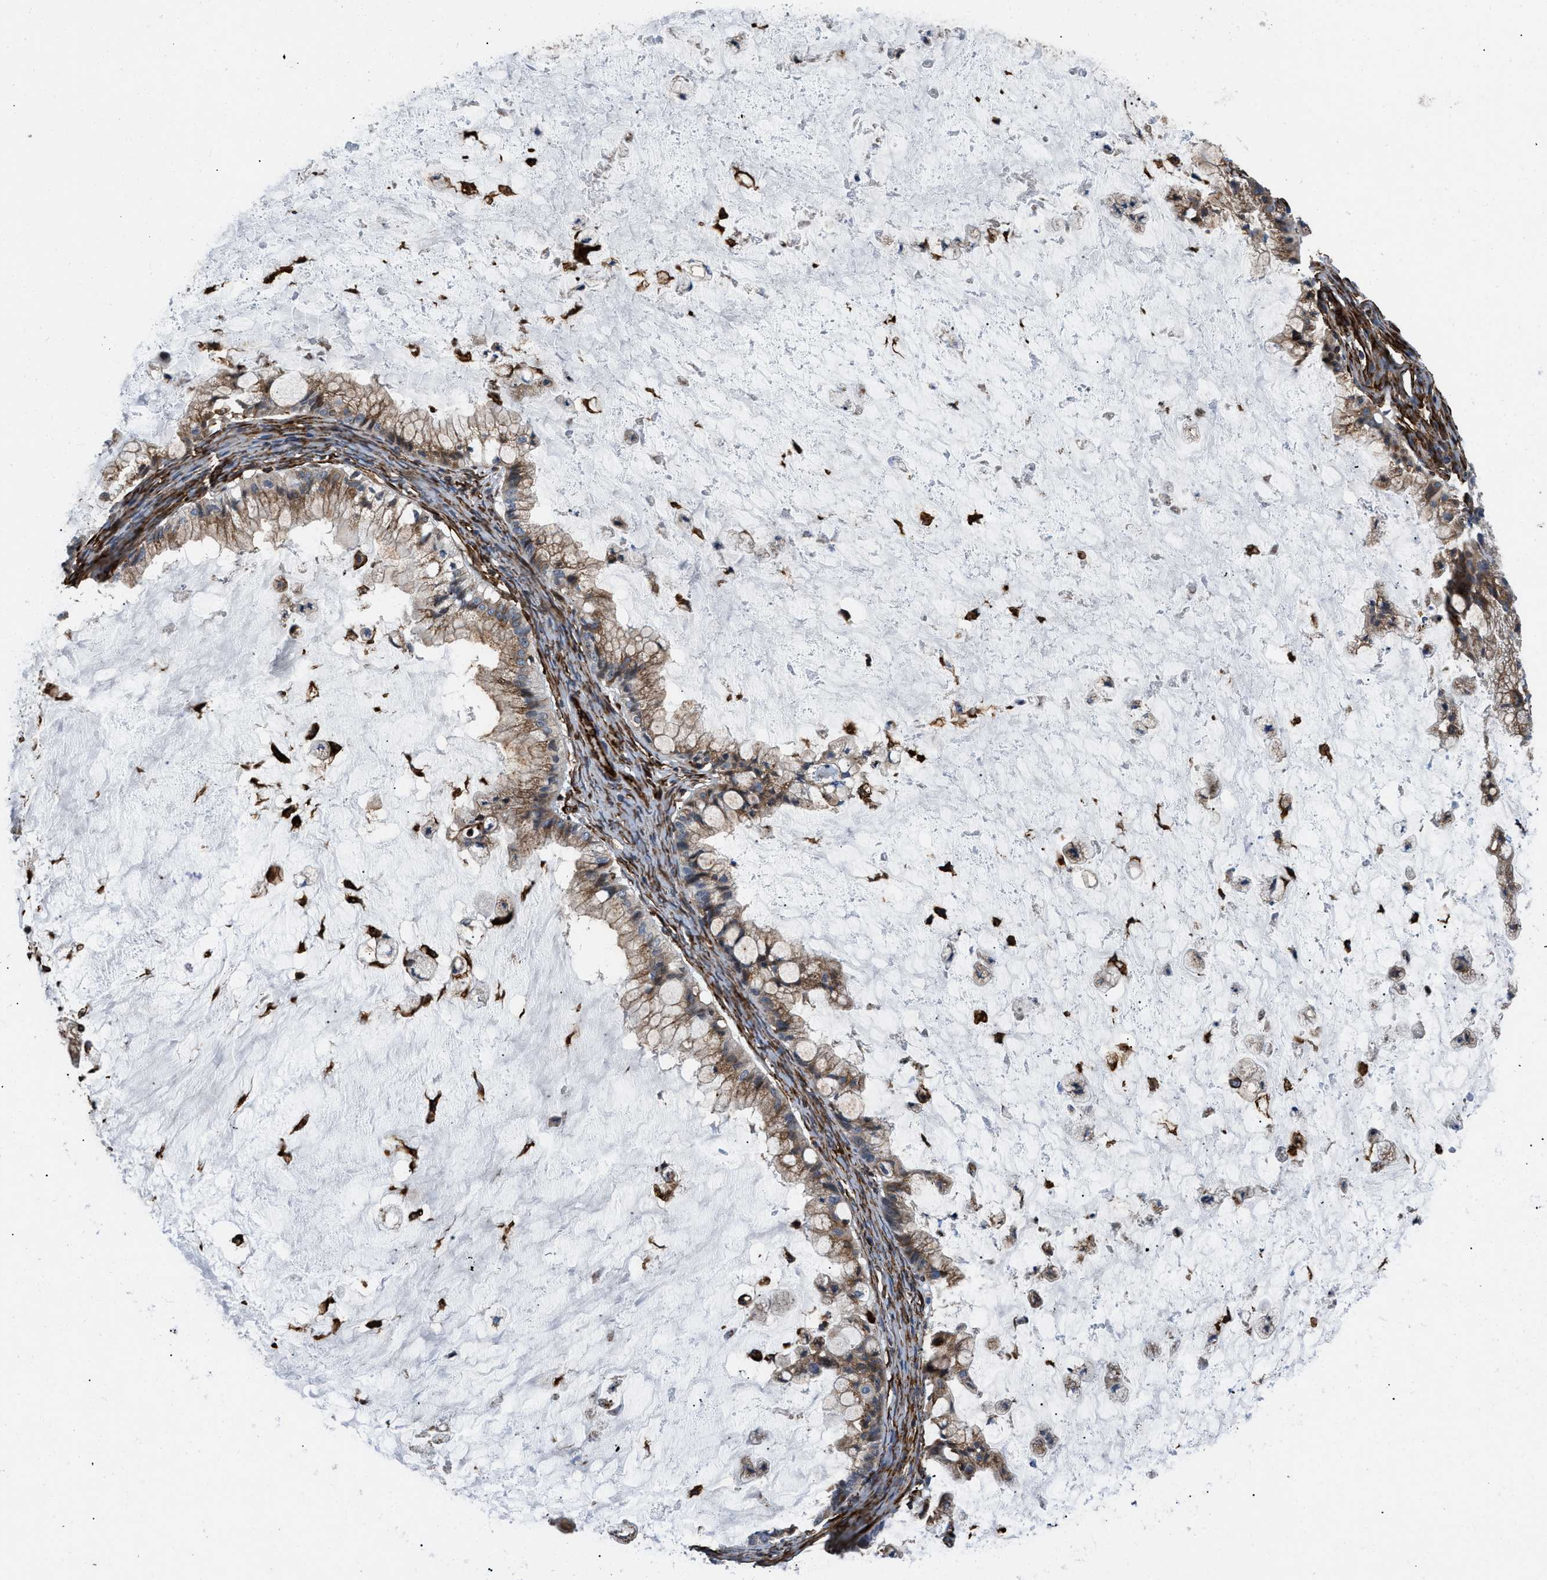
{"staining": {"intensity": "moderate", "quantity": ">75%", "location": "cytoplasmic/membranous"}, "tissue": "ovarian cancer", "cell_type": "Tumor cells", "image_type": "cancer", "snomed": [{"axis": "morphology", "description": "Cystadenocarcinoma, mucinous, NOS"}, {"axis": "topography", "description": "Ovary"}], "caption": "A photomicrograph of mucinous cystadenocarcinoma (ovarian) stained for a protein reveals moderate cytoplasmic/membranous brown staining in tumor cells.", "gene": "PTPRE", "patient": {"sex": "female", "age": 57}}